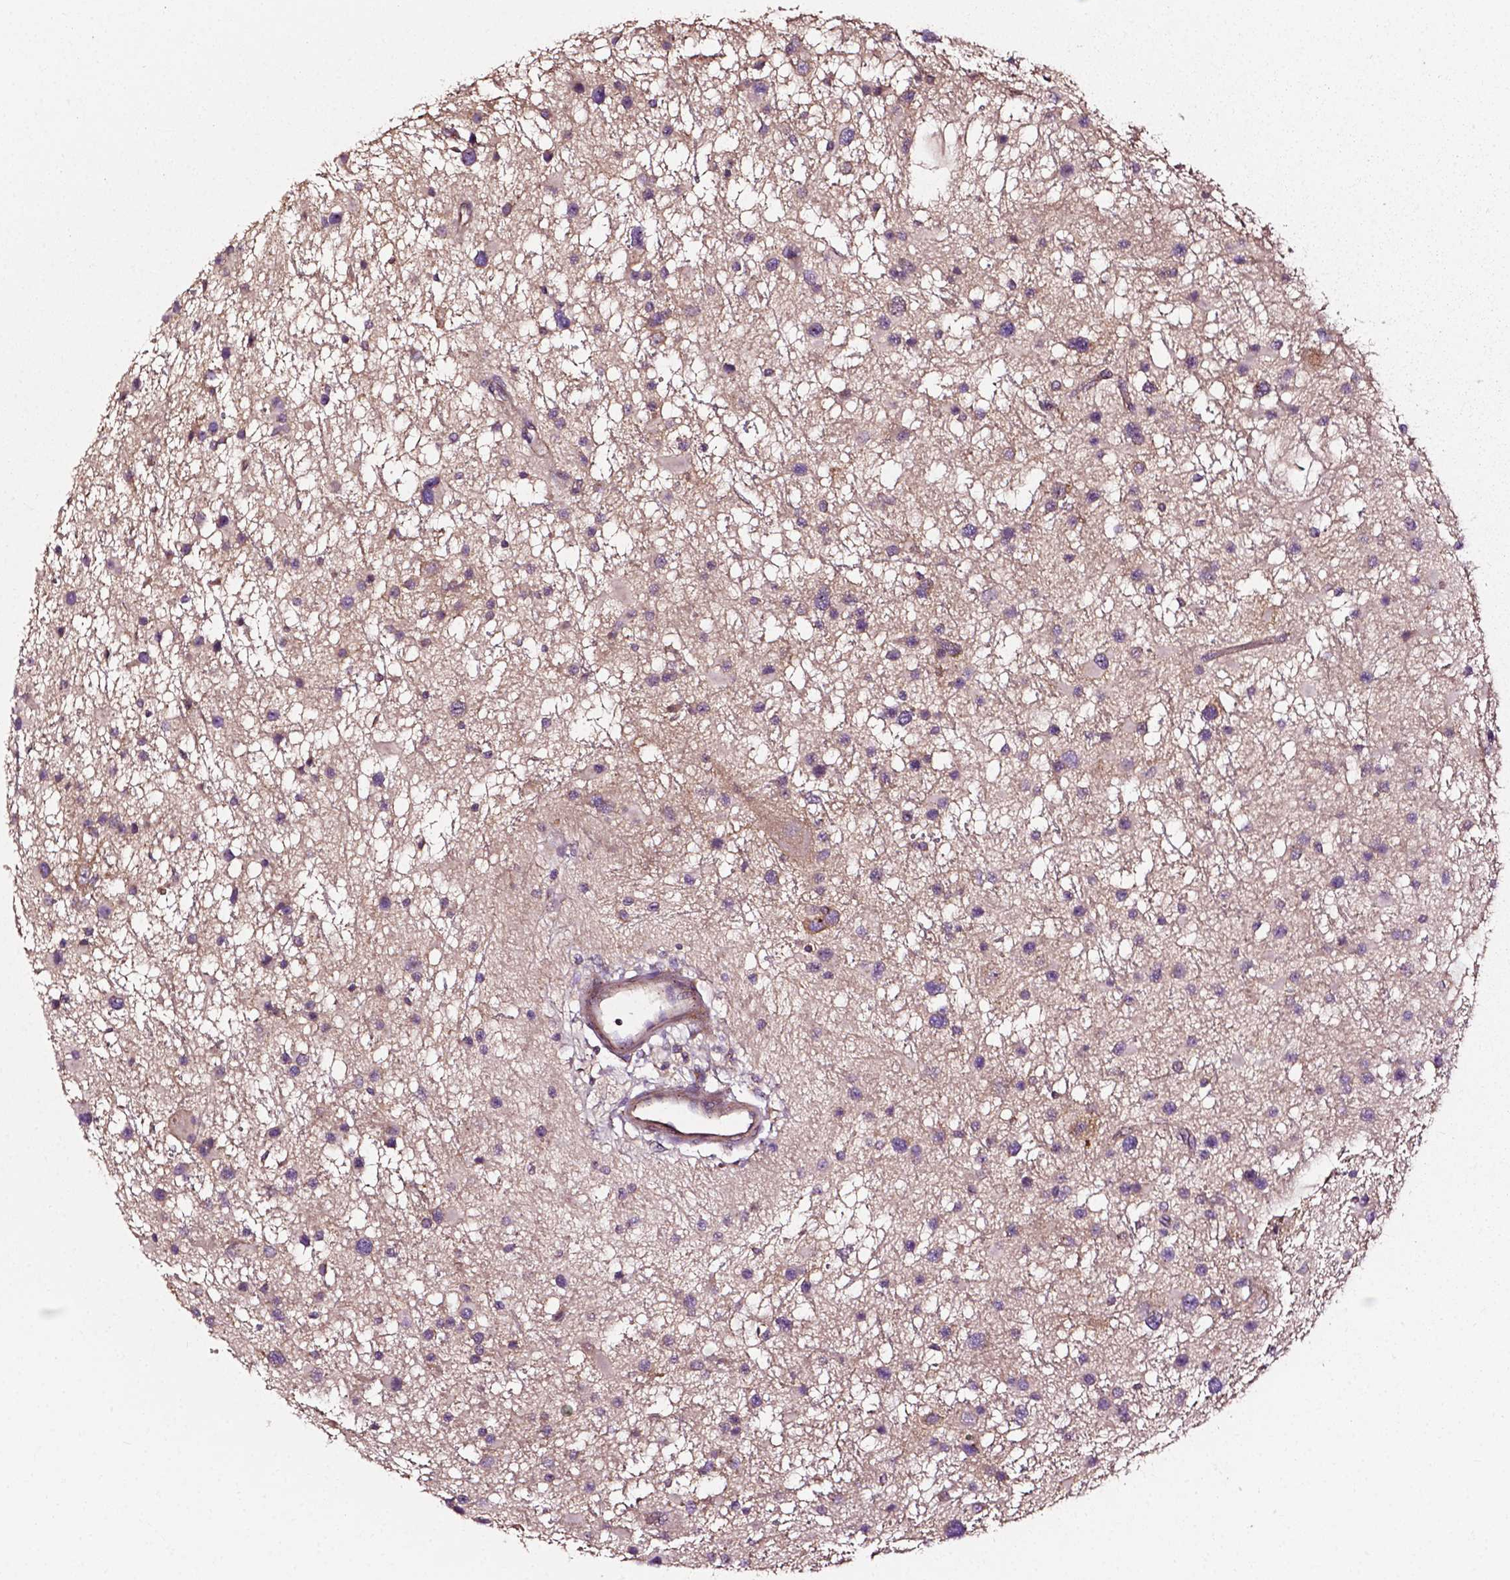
{"staining": {"intensity": "negative", "quantity": "none", "location": "none"}, "tissue": "glioma", "cell_type": "Tumor cells", "image_type": "cancer", "snomed": [{"axis": "morphology", "description": "Glioma, malignant, Low grade"}, {"axis": "topography", "description": "Brain"}], "caption": "Immunohistochemical staining of malignant low-grade glioma exhibits no significant expression in tumor cells. The staining was performed using DAB to visualize the protein expression in brown, while the nuclei were stained in blue with hematoxylin (Magnification: 20x).", "gene": "ATG16L1", "patient": {"sex": "female", "age": 32}}